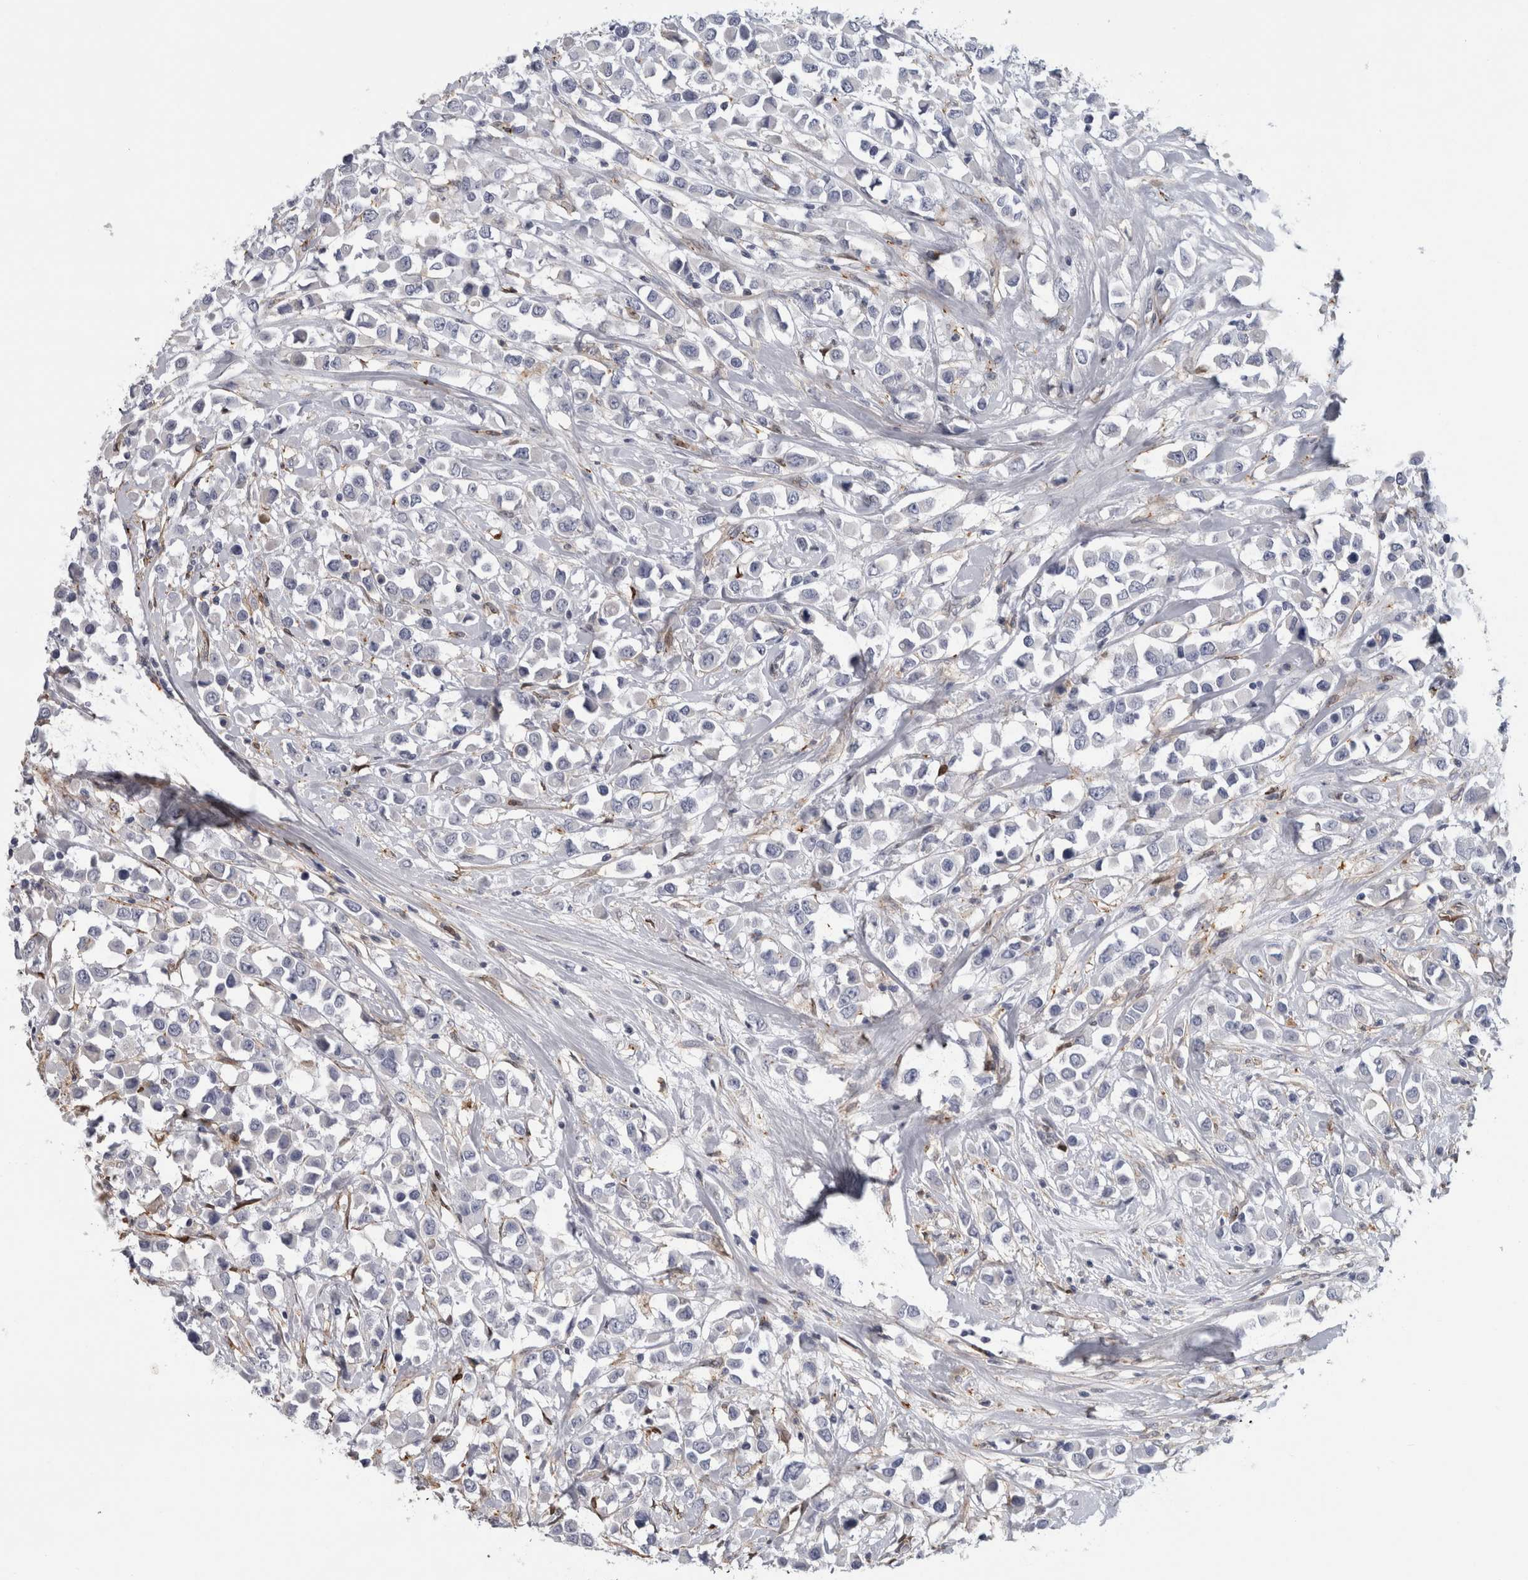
{"staining": {"intensity": "negative", "quantity": "none", "location": "none"}, "tissue": "breast cancer", "cell_type": "Tumor cells", "image_type": "cancer", "snomed": [{"axis": "morphology", "description": "Duct carcinoma"}, {"axis": "topography", "description": "Breast"}], "caption": "Immunohistochemistry (IHC) image of breast cancer (intraductal carcinoma) stained for a protein (brown), which shows no staining in tumor cells. (DAB immunohistochemistry (IHC), high magnification).", "gene": "DNAJC24", "patient": {"sex": "female", "age": 61}}